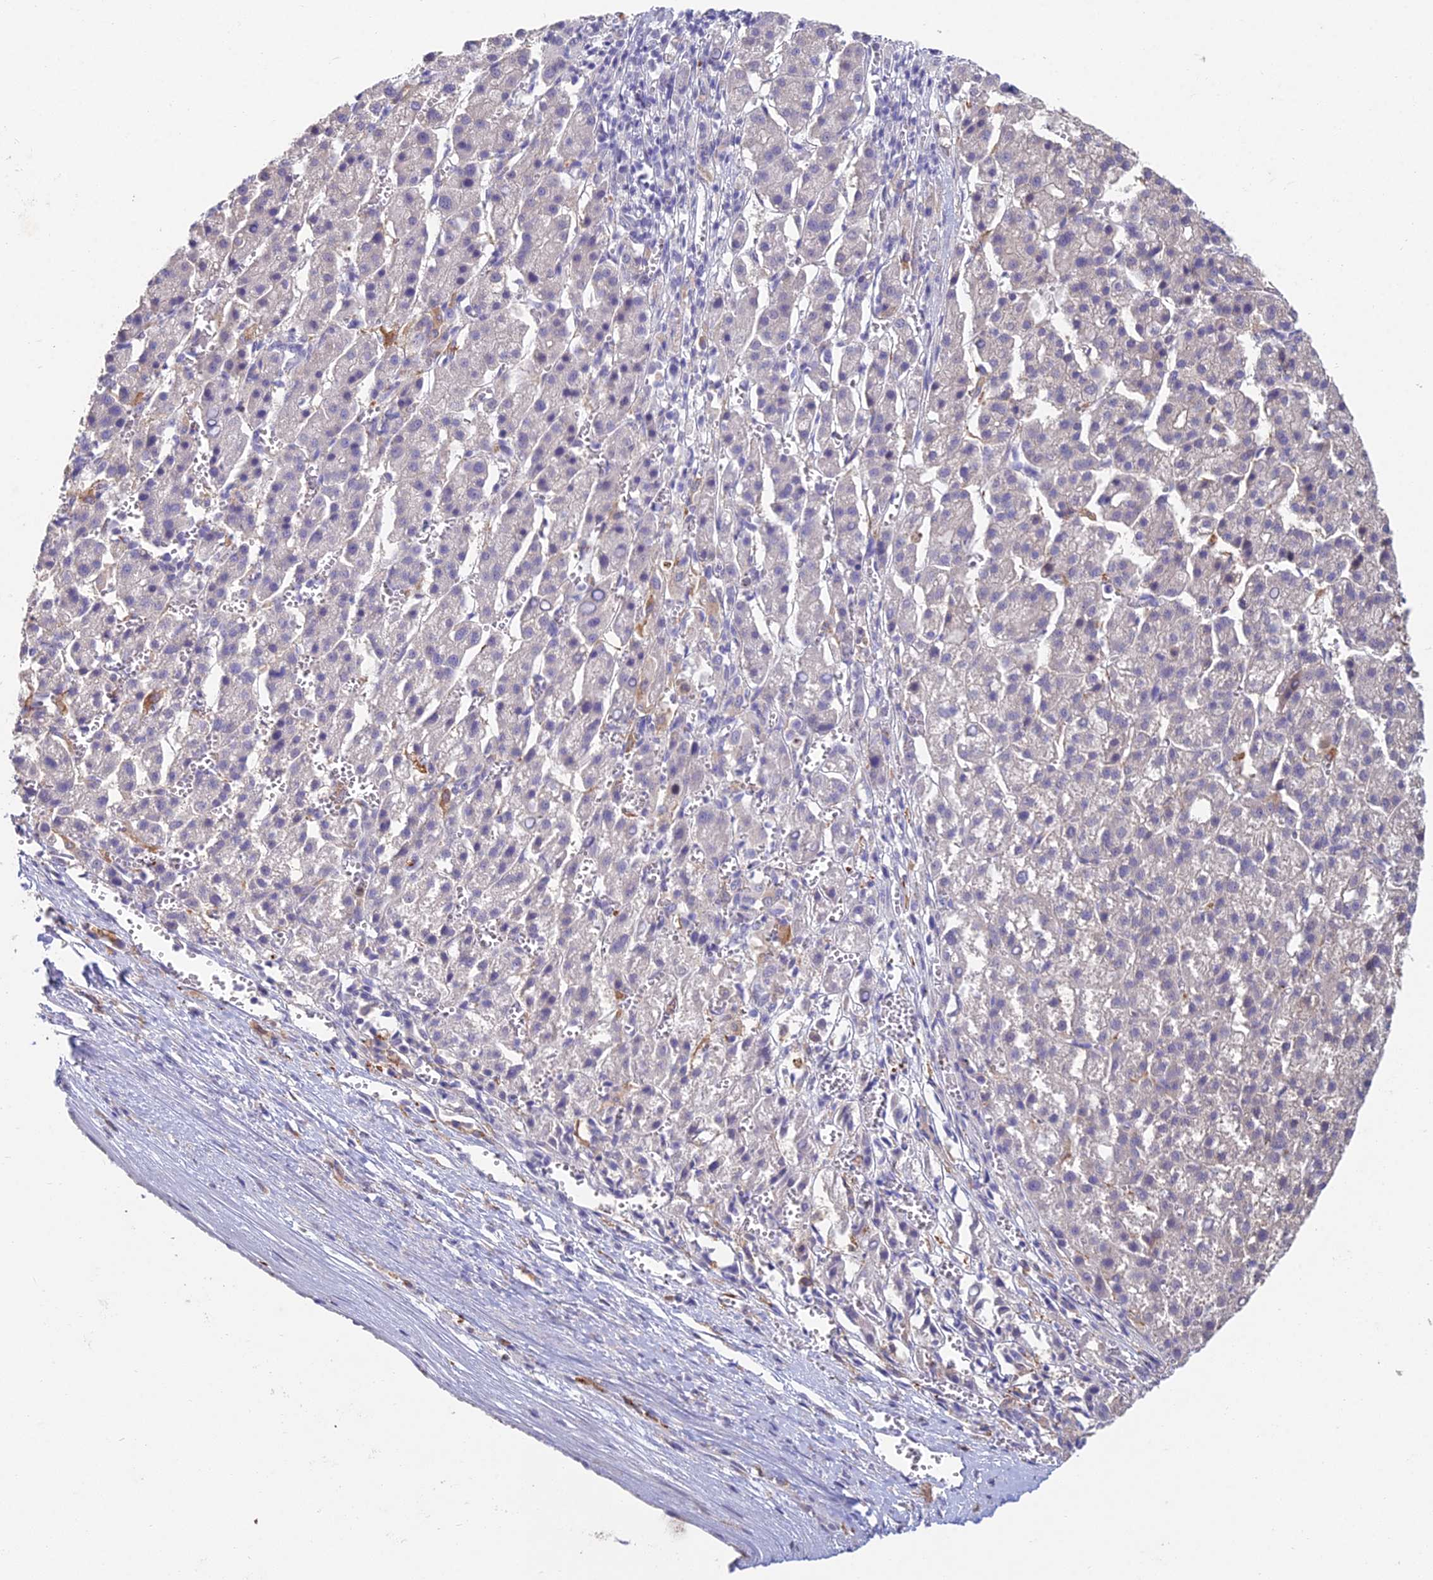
{"staining": {"intensity": "negative", "quantity": "none", "location": "none"}, "tissue": "liver cancer", "cell_type": "Tumor cells", "image_type": "cancer", "snomed": [{"axis": "morphology", "description": "Carcinoma, Hepatocellular, NOS"}, {"axis": "topography", "description": "Liver"}], "caption": "Image shows no protein expression in tumor cells of hepatocellular carcinoma (liver) tissue.", "gene": "ABHD17A", "patient": {"sex": "female", "age": 58}}